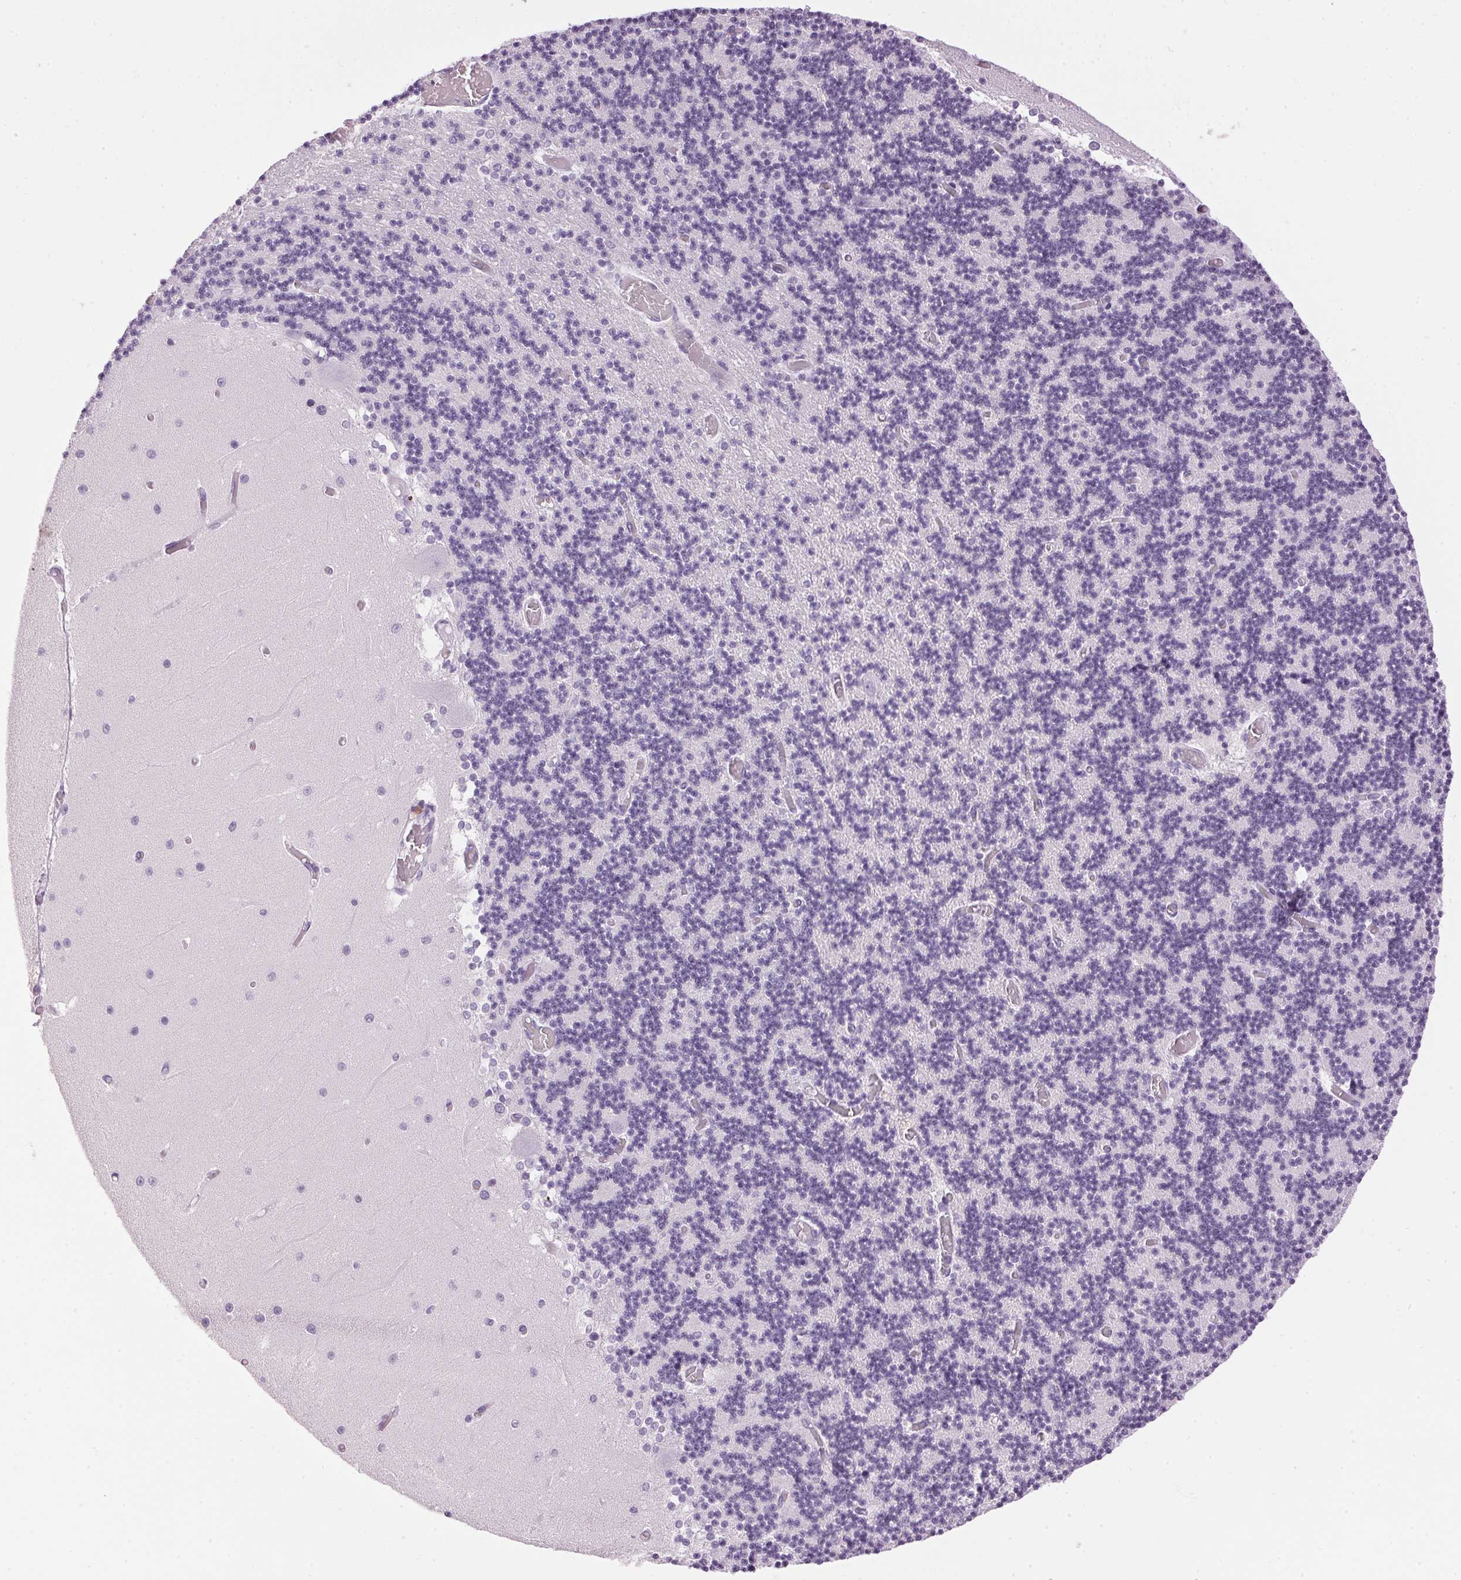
{"staining": {"intensity": "negative", "quantity": "none", "location": "none"}, "tissue": "cerebellum", "cell_type": "Cells in granular layer", "image_type": "normal", "snomed": [{"axis": "morphology", "description": "Normal tissue, NOS"}, {"axis": "topography", "description": "Cerebellum"}], "caption": "Immunohistochemistry image of benign cerebellum: cerebellum stained with DAB (3,3'-diaminobenzidine) exhibits no significant protein staining in cells in granular layer.", "gene": "SP7", "patient": {"sex": "female", "age": 28}}